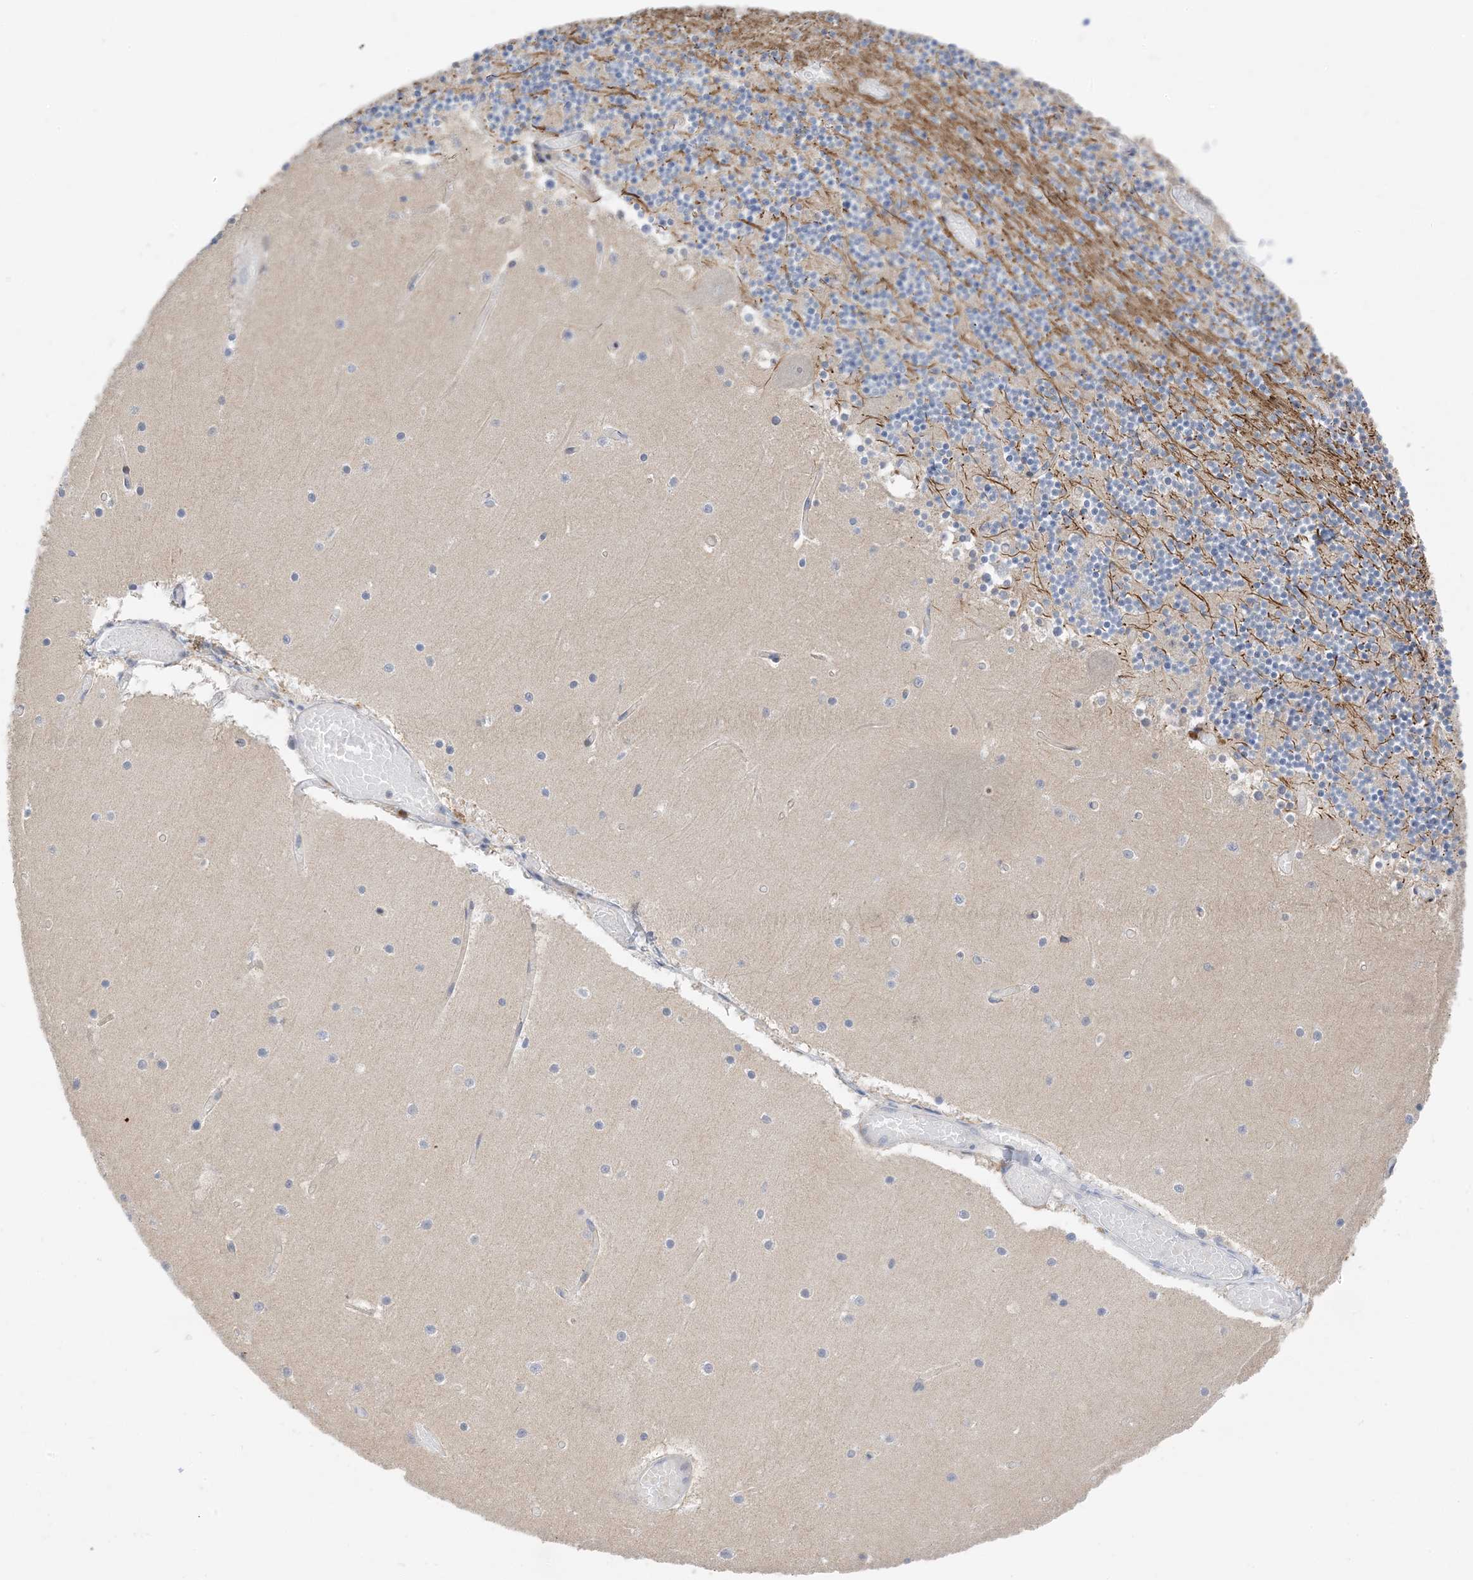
{"staining": {"intensity": "negative", "quantity": "none", "location": "none"}, "tissue": "cerebellum", "cell_type": "Cells in granular layer", "image_type": "normal", "snomed": [{"axis": "morphology", "description": "Normal tissue, NOS"}, {"axis": "topography", "description": "Cerebellum"}], "caption": "This is a image of IHC staining of unremarkable cerebellum, which shows no positivity in cells in granular layer. The staining is performed using DAB (3,3'-diaminobenzidine) brown chromogen with nuclei counter-stained in using hematoxylin.", "gene": "KIFBP", "patient": {"sex": "female", "age": 28}}